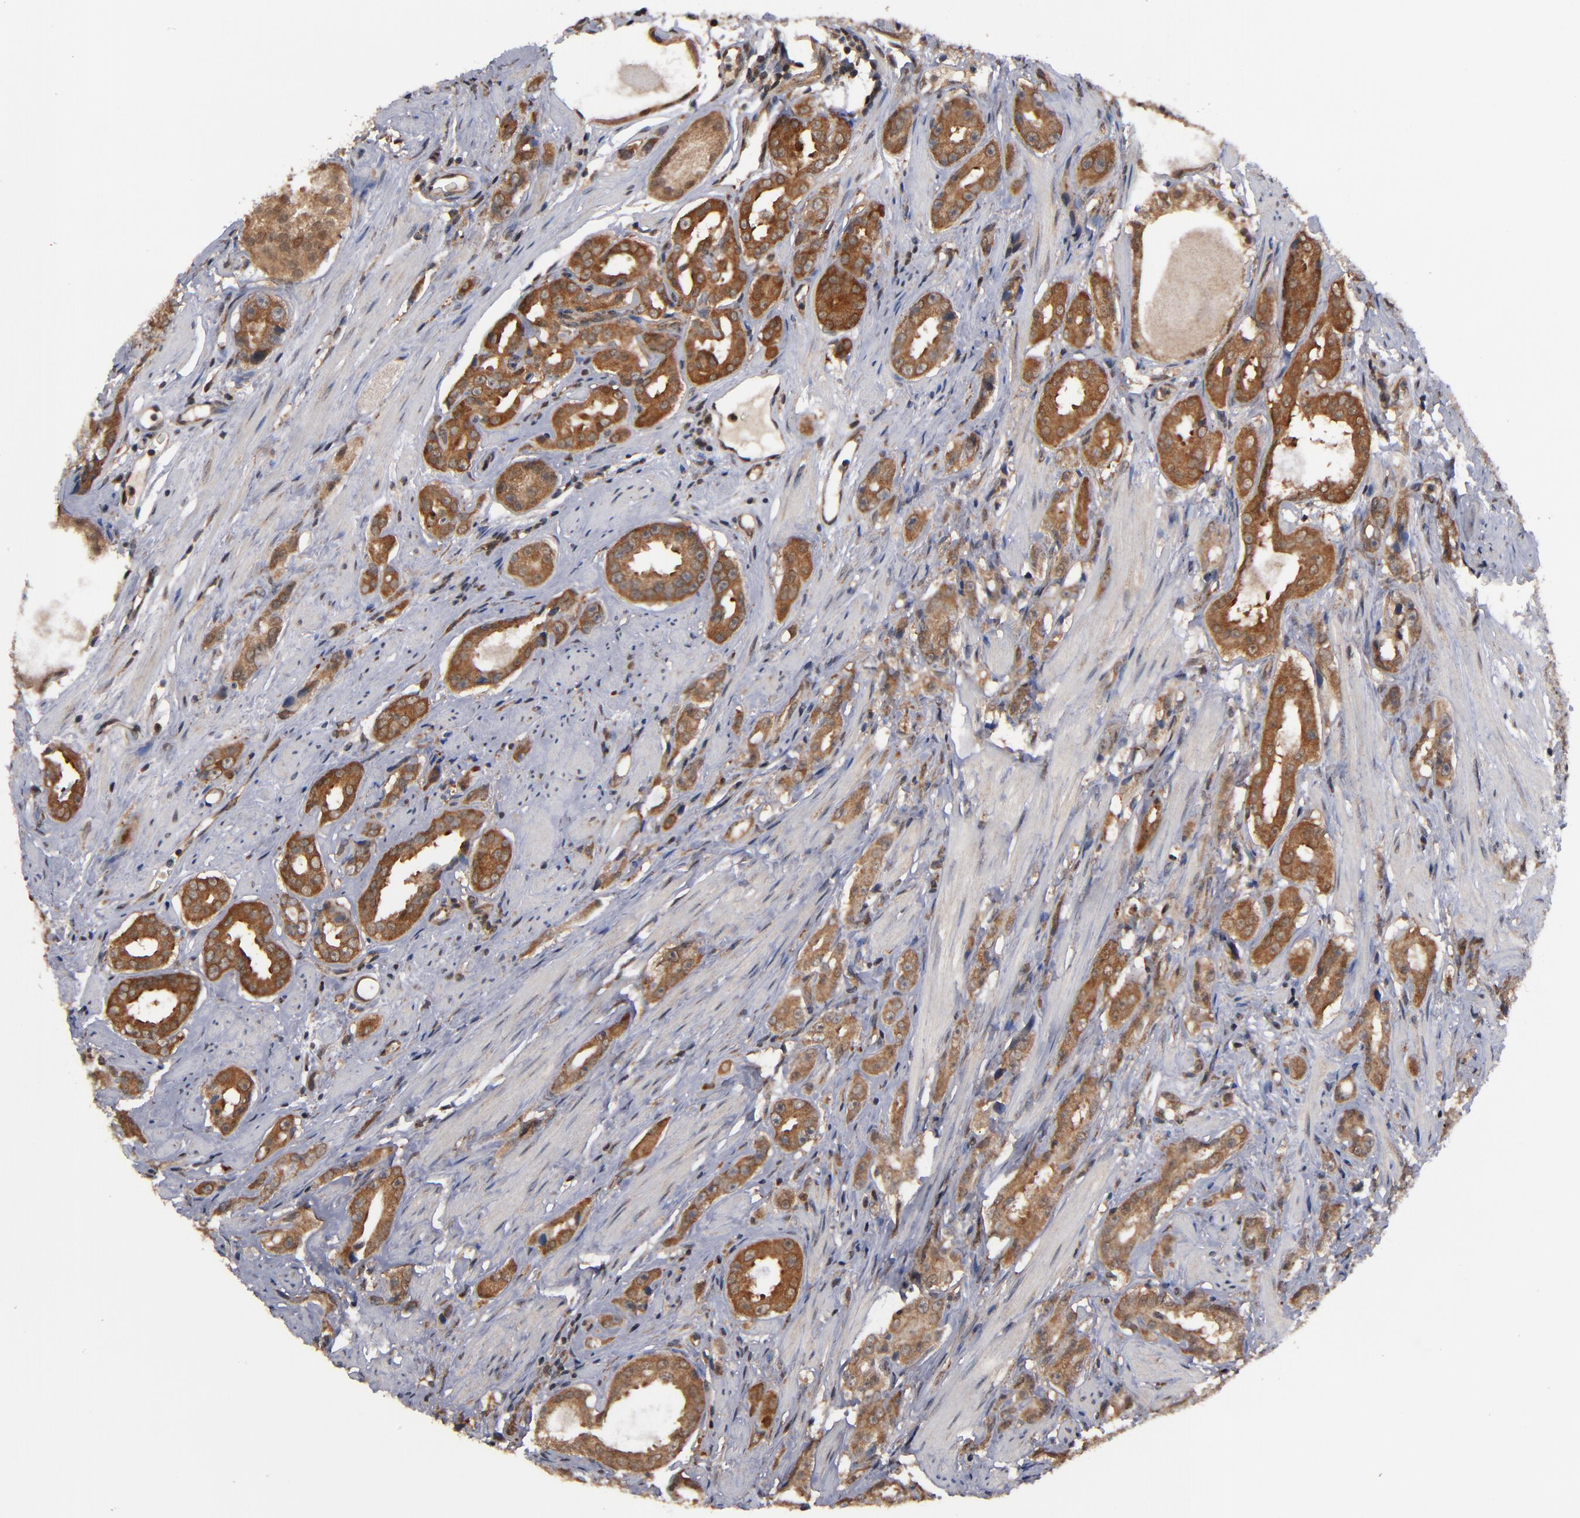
{"staining": {"intensity": "strong", "quantity": ">75%", "location": "cytoplasmic/membranous"}, "tissue": "prostate cancer", "cell_type": "Tumor cells", "image_type": "cancer", "snomed": [{"axis": "morphology", "description": "Adenocarcinoma, Medium grade"}, {"axis": "topography", "description": "Prostate"}], "caption": "Strong cytoplasmic/membranous staining is seen in about >75% of tumor cells in prostate cancer (medium-grade adenocarcinoma). The protein is shown in brown color, while the nuclei are stained blue.", "gene": "ALG13", "patient": {"sex": "male", "age": 53}}